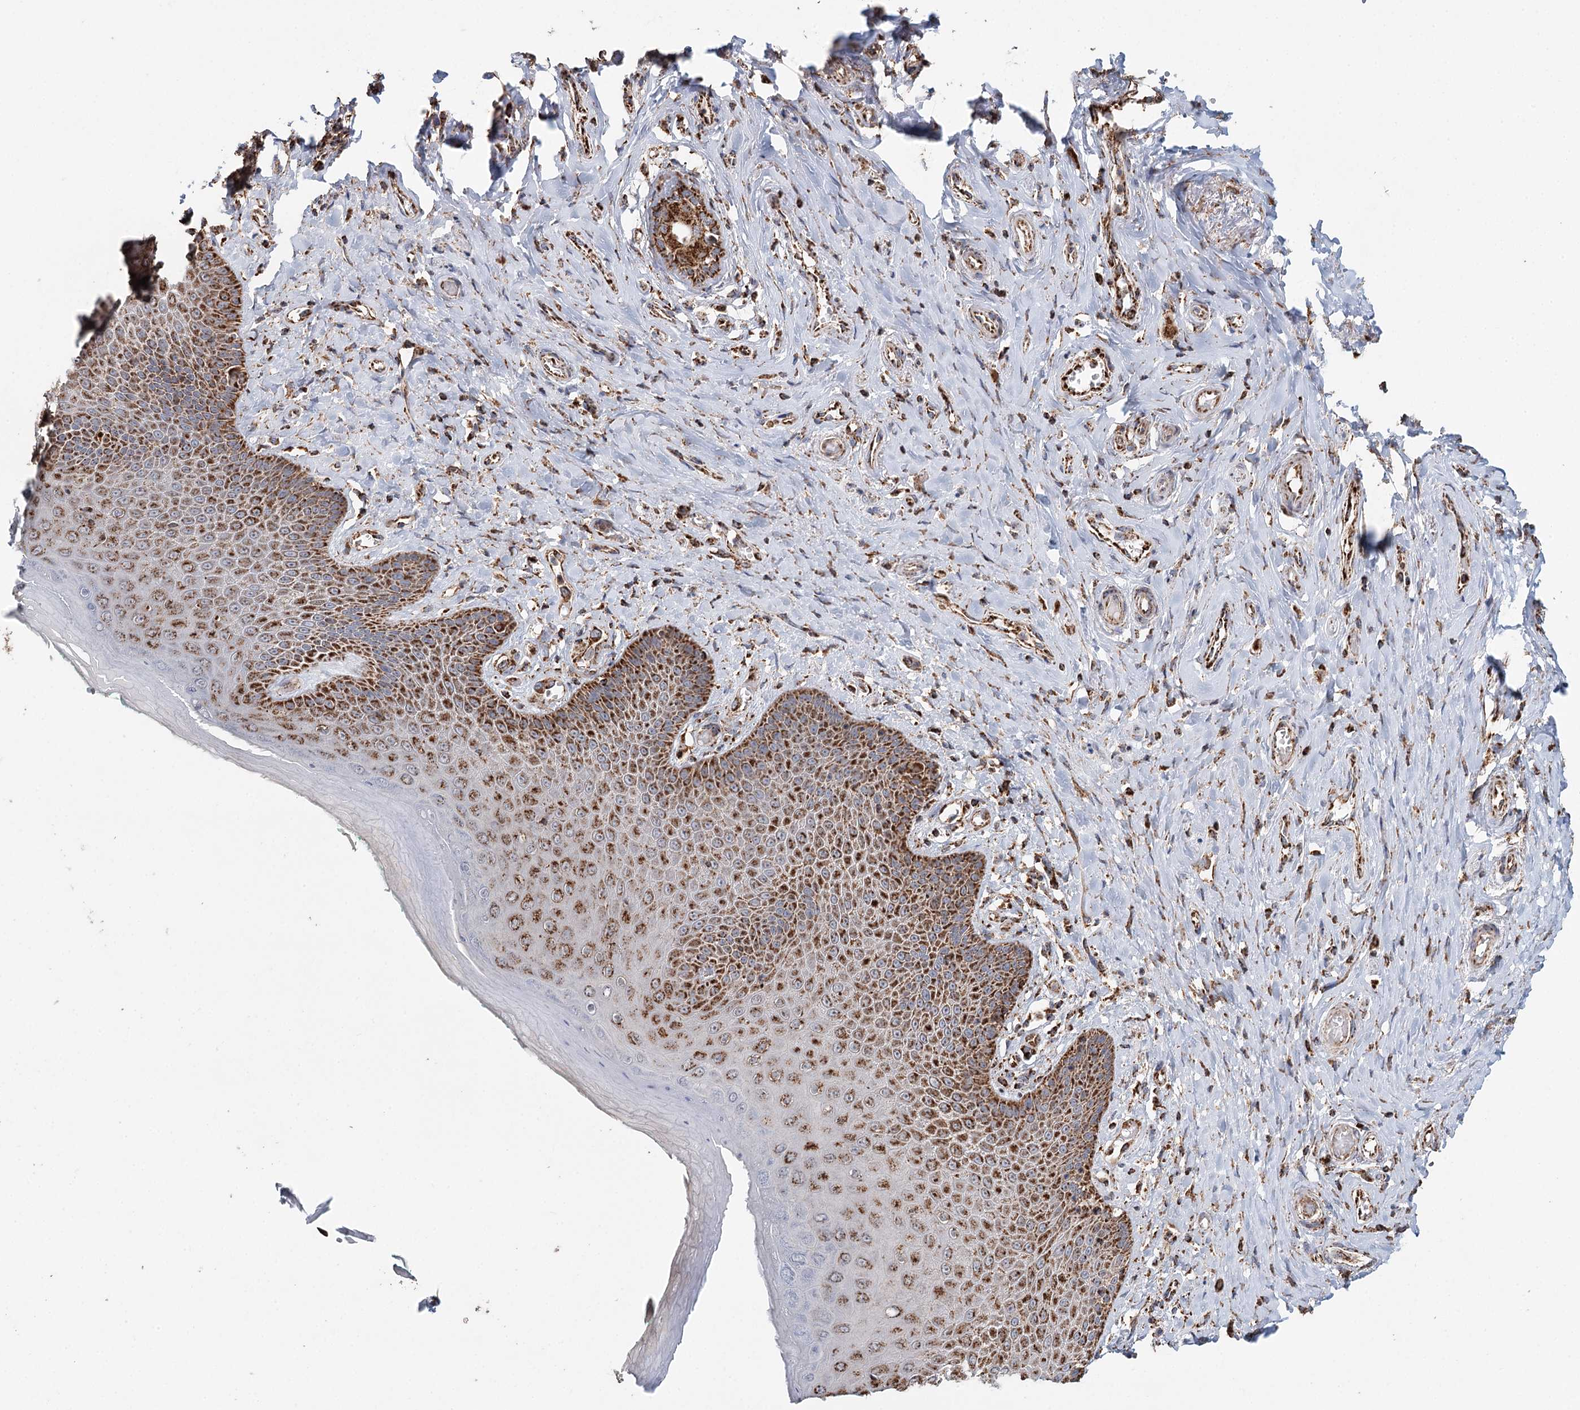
{"staining": {"intensity": "moderate", "quantity": ">75%", "location": "cytoplasmic/membranous"}, "tissue": "skin", "cell_type": "Epidermal cells", "image_type": "normal", "snomed": [{"axis": "morphology", "description": "Normal tissue, NOS"}, {"axis": "topography", "description": "Anal"}], "caption": "Immunohistochemical staining of normal skin exhibits moderate cytoplasmic/membranous protein positivity in approximately >75% of epidermal cells.", "gene": "APH1A", "patient": {"sex": "male", "age": 78}}